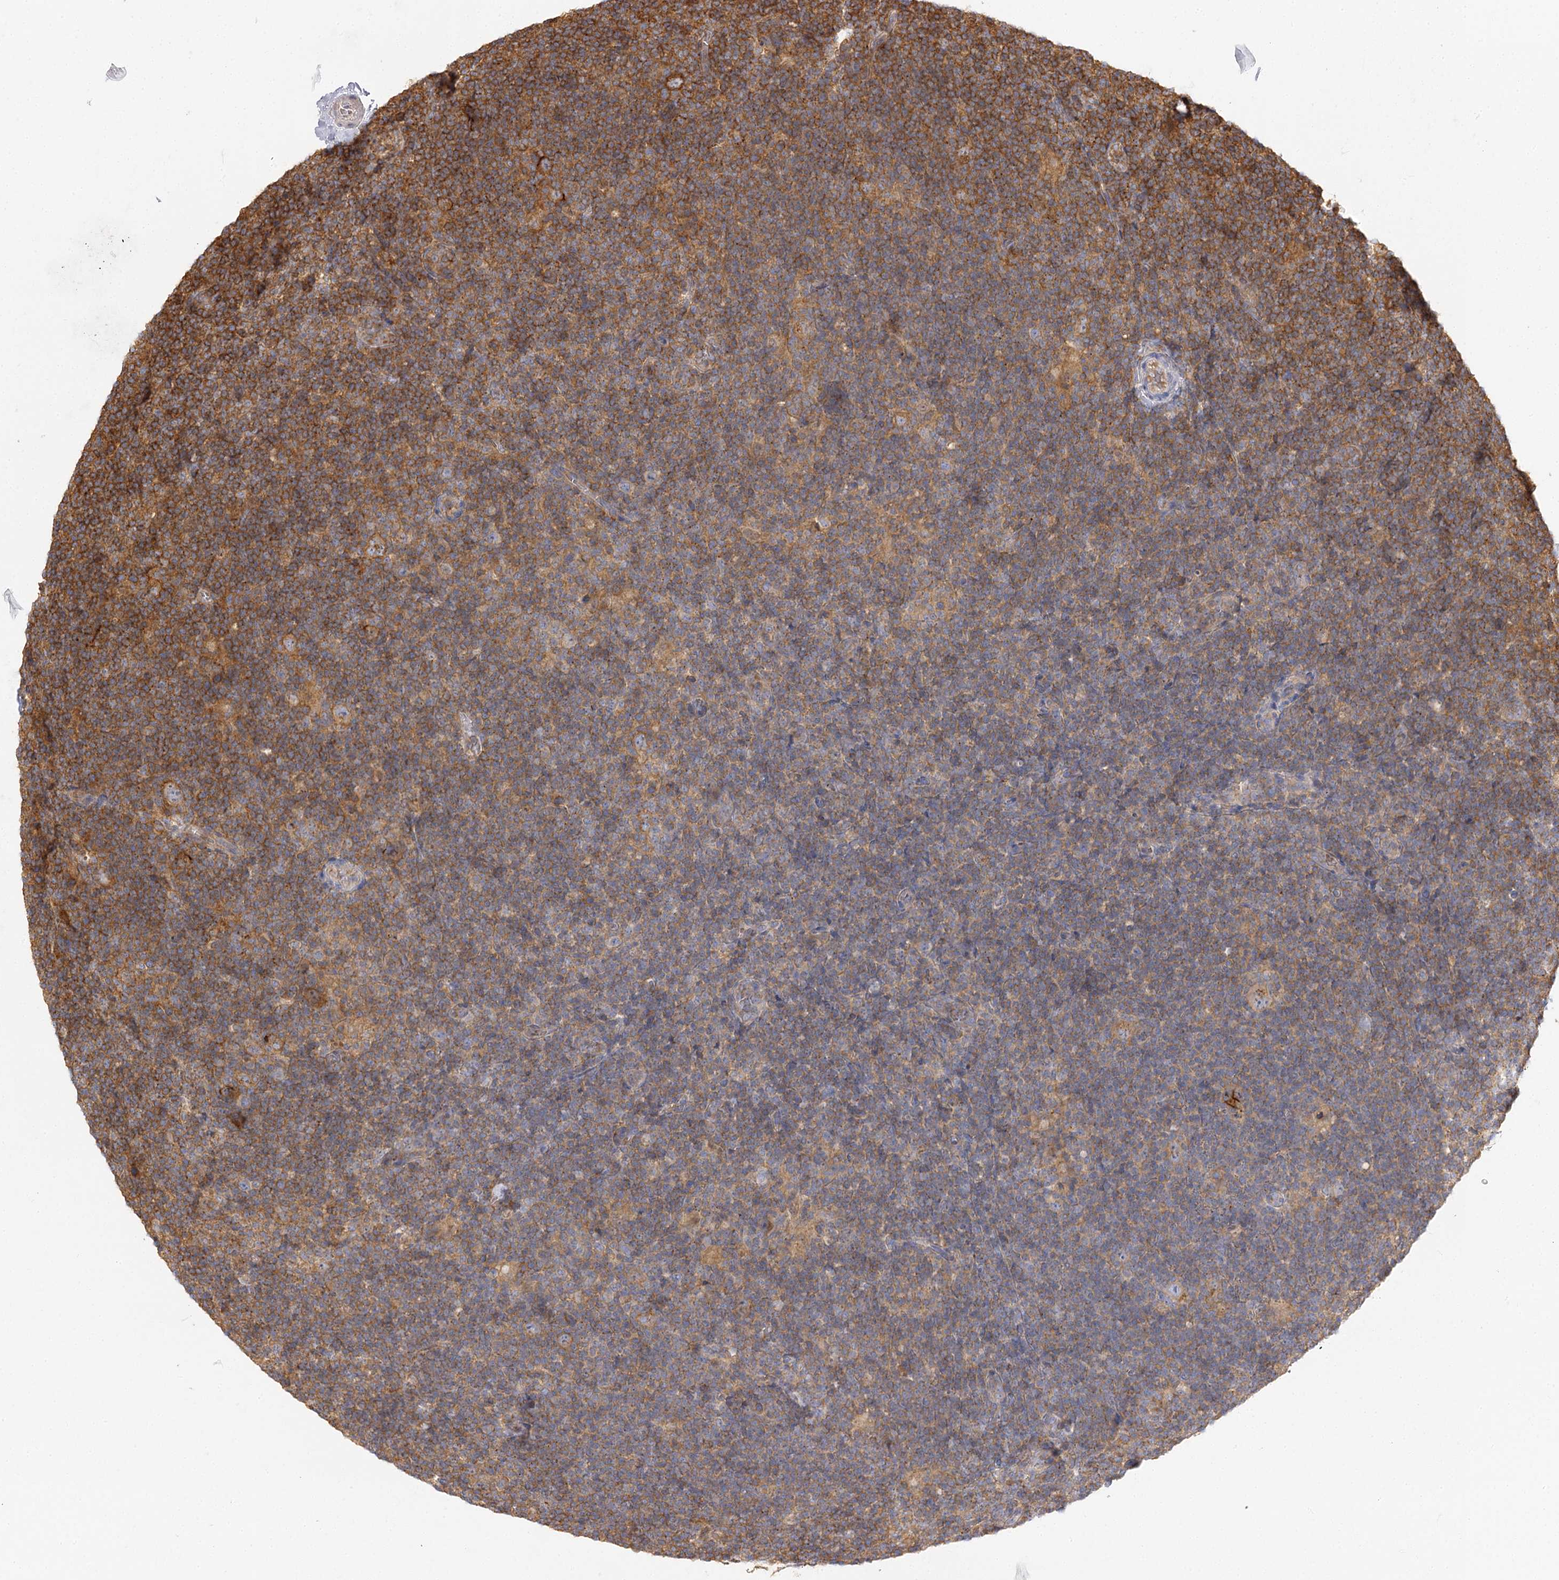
{"staining": {"intensity": "negative", "quantity": "none", "location": "none"}, "tissue": "lymphoma", "cell_type": "Tumor cells", "image_type": "cancer", "snomed": [{"axis": "morphology", "description": "Hodgkin's disease, NOS"}, {"axis": "topography", "description": "Lymph node"}], "caption": "Protein analysis of Hodgkin's disease reveals no significant expression in tumor cells. Nuclei are stained in blue.", "gene": "SEC24B", "patient": {"sex": "female", "age": 57}}